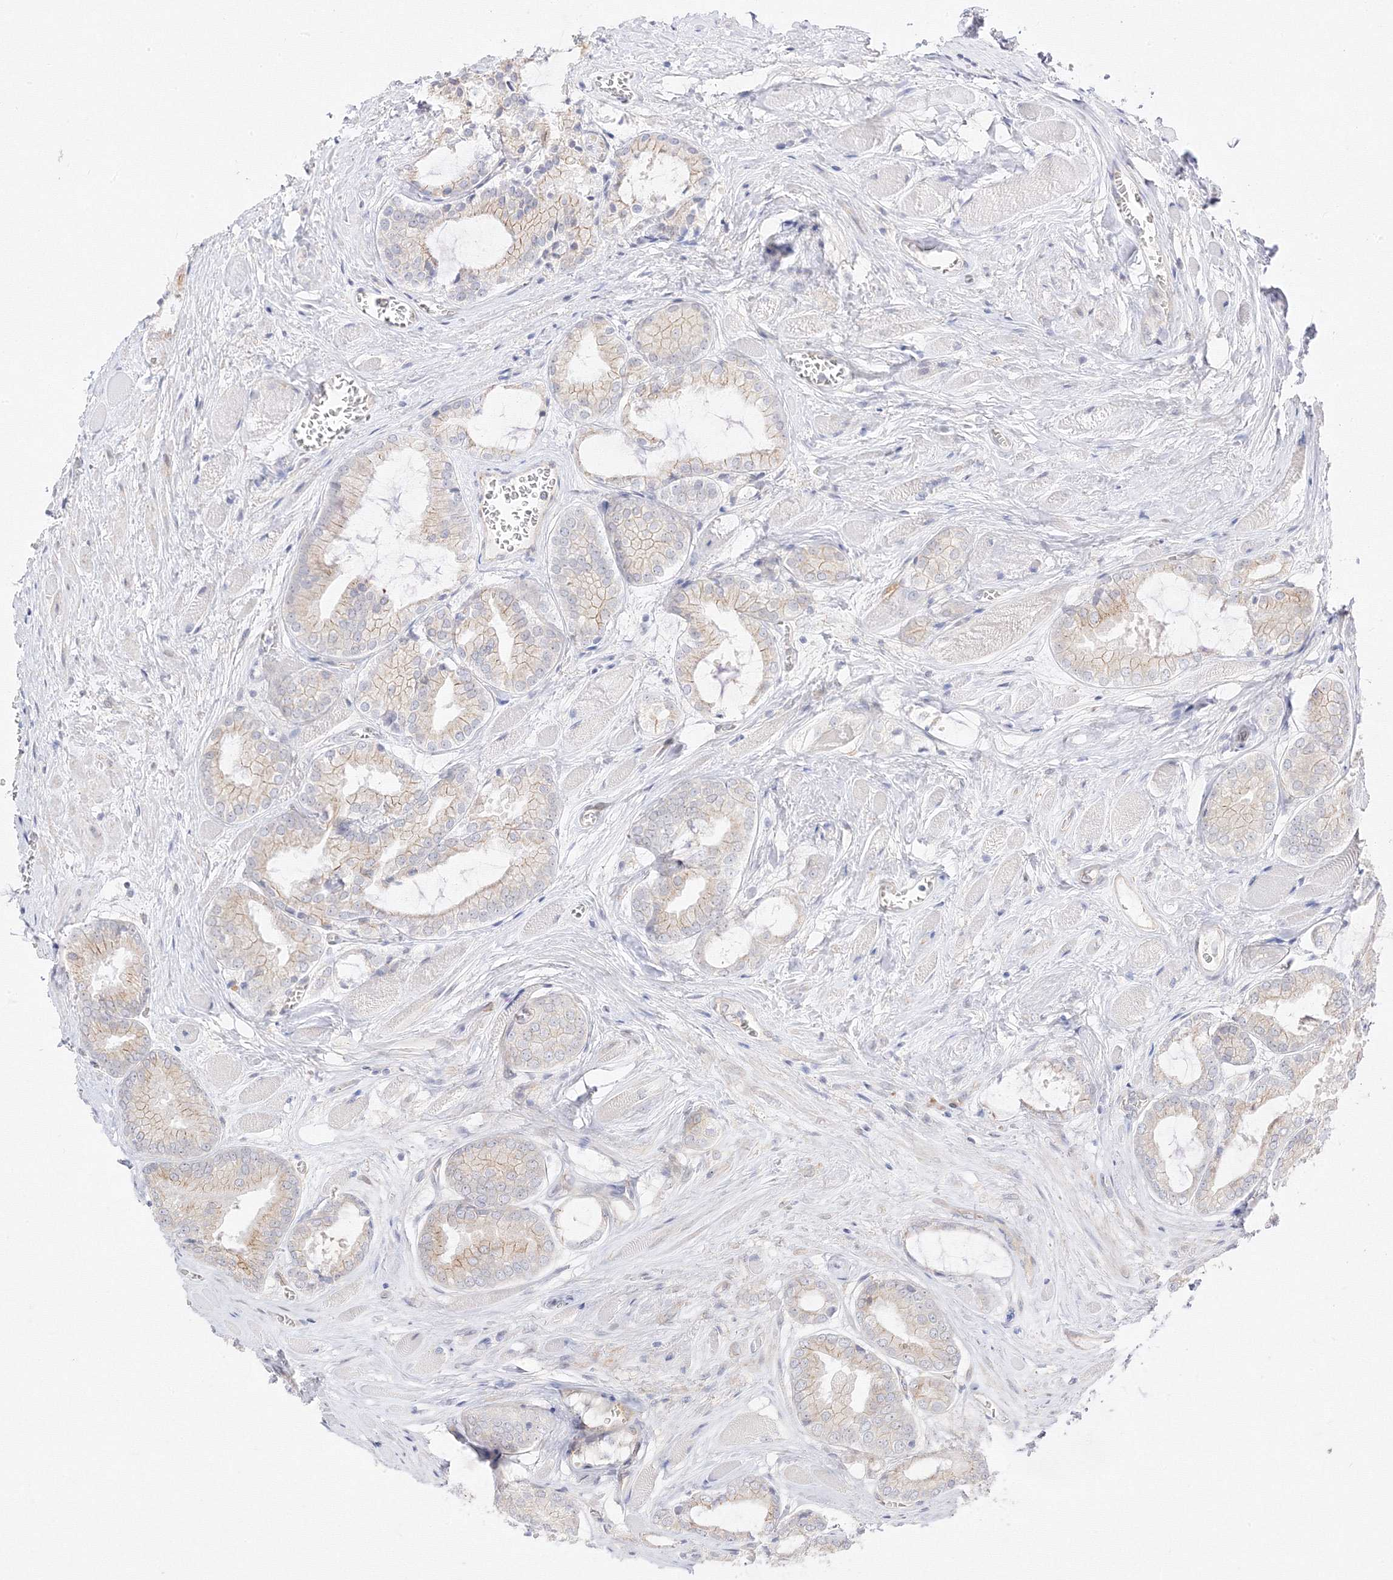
{"staining": {"intensity": "weak", "quantity": "25%-75%", "location": "cytoplasmic/membranous"}, "tissue": "prostate cancer", "cell_type": "Tumor cells", "image_type": "cancer", "snomed": [{"axis": "morphology", "description": "Adenocarcinoma, Low grade"}, {"axis": "topography", "description": "Prostate"}], "caption": "Prostate low-grade adenocarcinoma tissue exhibits weak cytoplasmic/membranous positivity in approximately 25%-75% of tumor cells Nuclei are stained in blue.", "gene": "C2CD2", "patient": {"sex": "male", "age": 67}}